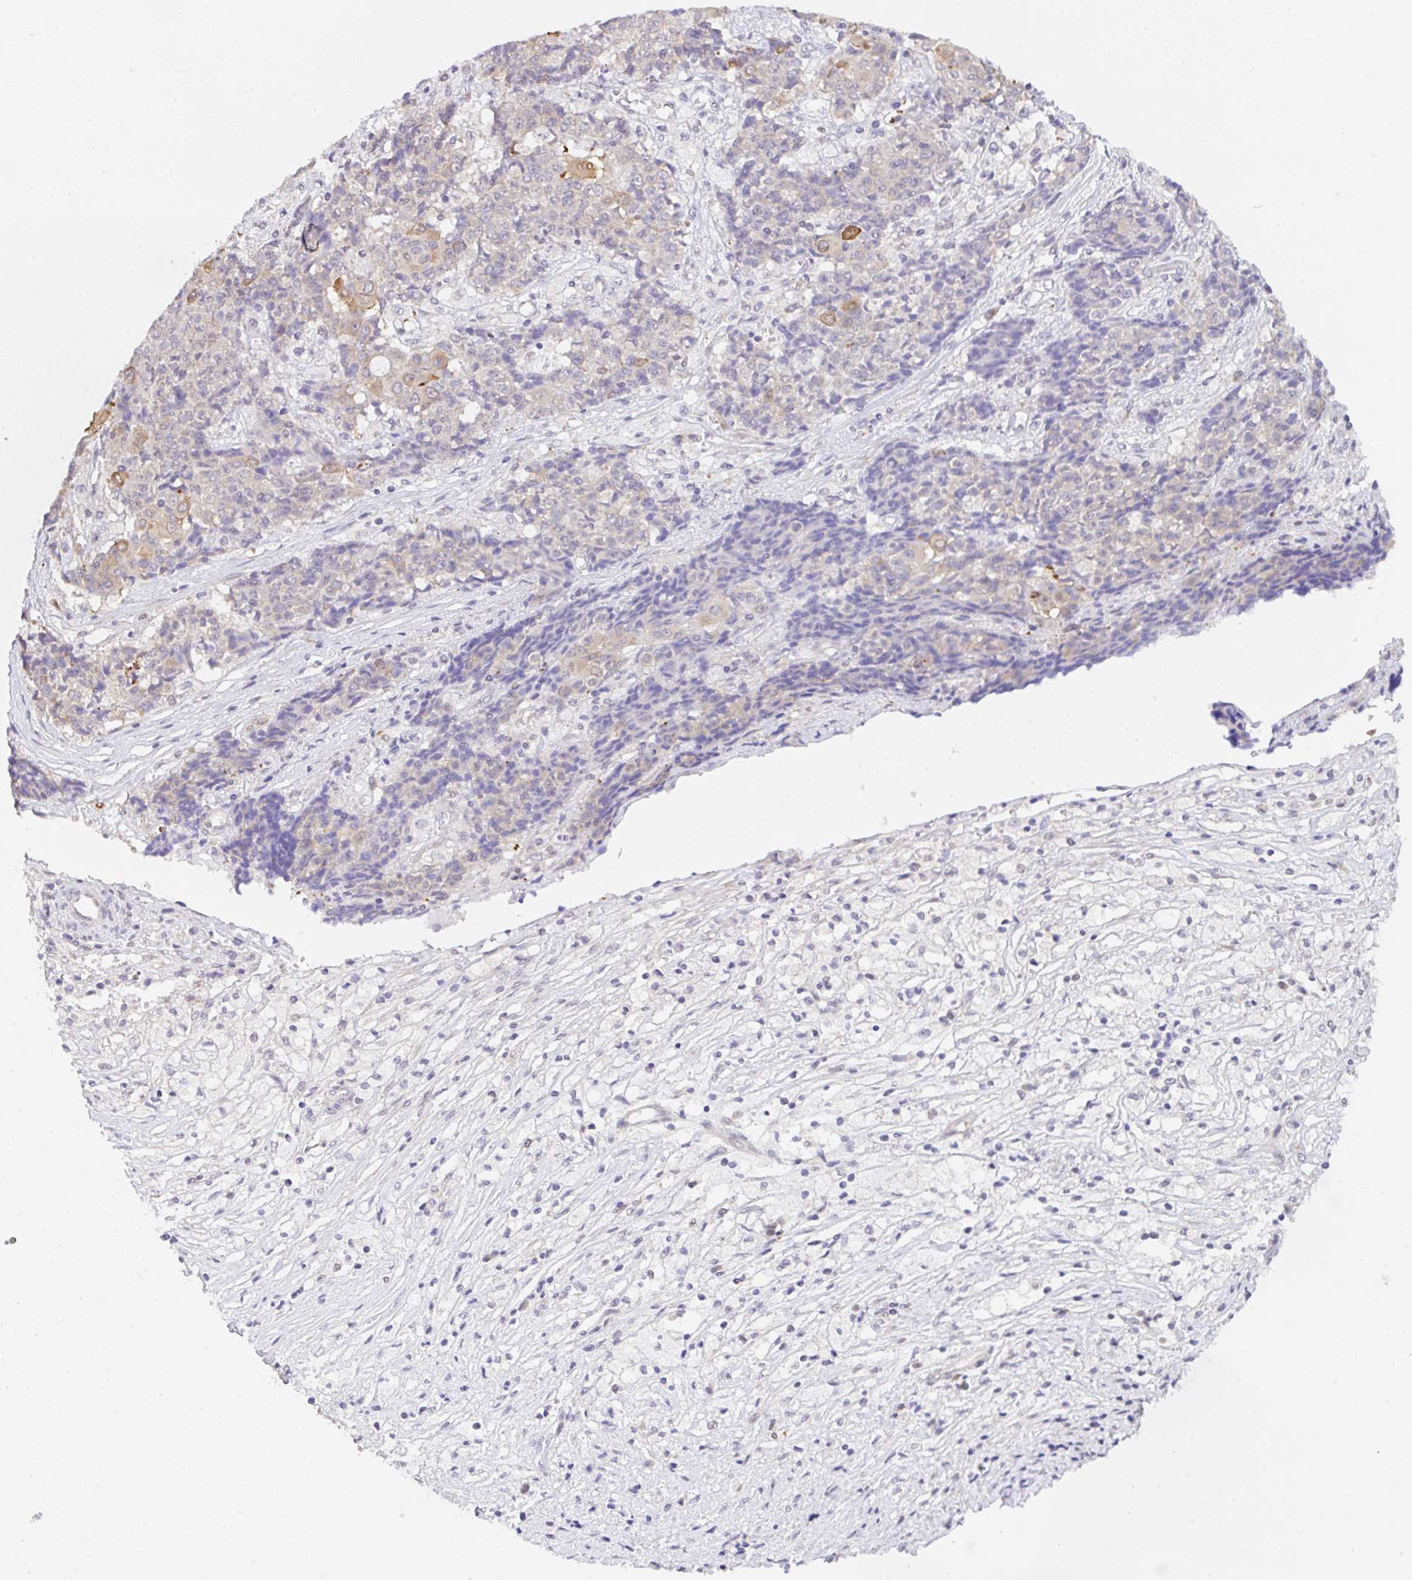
{"staining": {"intensity": "weak", "quantity": "<25%", "location": "cytoplasmic/membranous"}, "tissue": "ovarian cancer", "cell_type": "Tumor cells", "image_type": "cancer", "snomed": [{"axis": "morphology", "description": "Carcinoma, endometroid"}, {"axis": "topography", "description": "Ovary"}], "caption": "Photomicrograph shows no protein staining in tumor cells of ovarian cancer (endometroid carcinoma) tissue. The staining is performed using DAB (3,3'-diaminobenzidine) brown chromogen with nuclei counter-stained in using hematoxylin.", "gene": "TBPL2", "patient": {"sex": "female", "age": 42}}